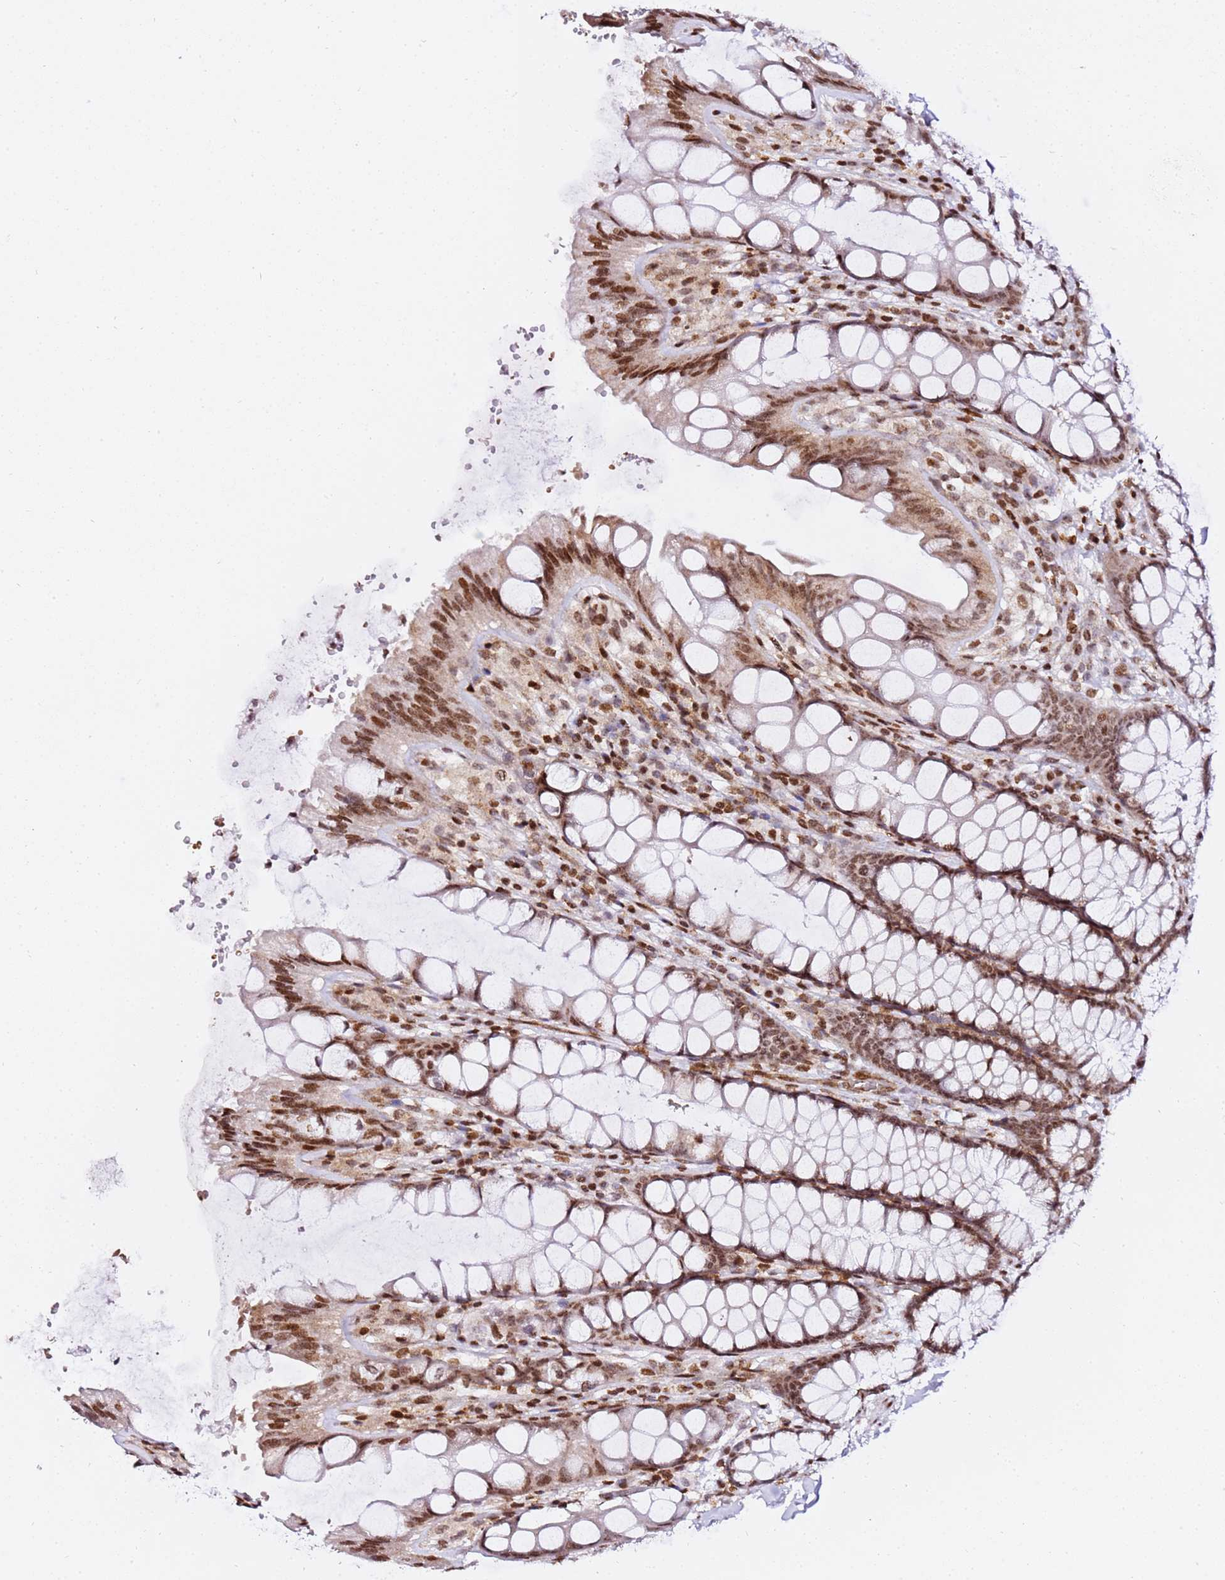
{"staining": {"intensity": "moderate", "quantity": ">75%", "location": "nuclear"}, "tissue": "colon", "cell_type": "Glandular cells", "image_type": "normal", "snomed": [{"axis": "morphology", "description": "Normal tissue, NOS"}, {"axis": "topography", "description": "Colon"}], "caption": "A brown stain highlights moderate nuclear staining of a protein in glandular cells of benign colon. (Brightfield microscopy of DAB IHC at high magnification).", "gene": "GBP2", "patient": {"sex": "male", "age": 47}}